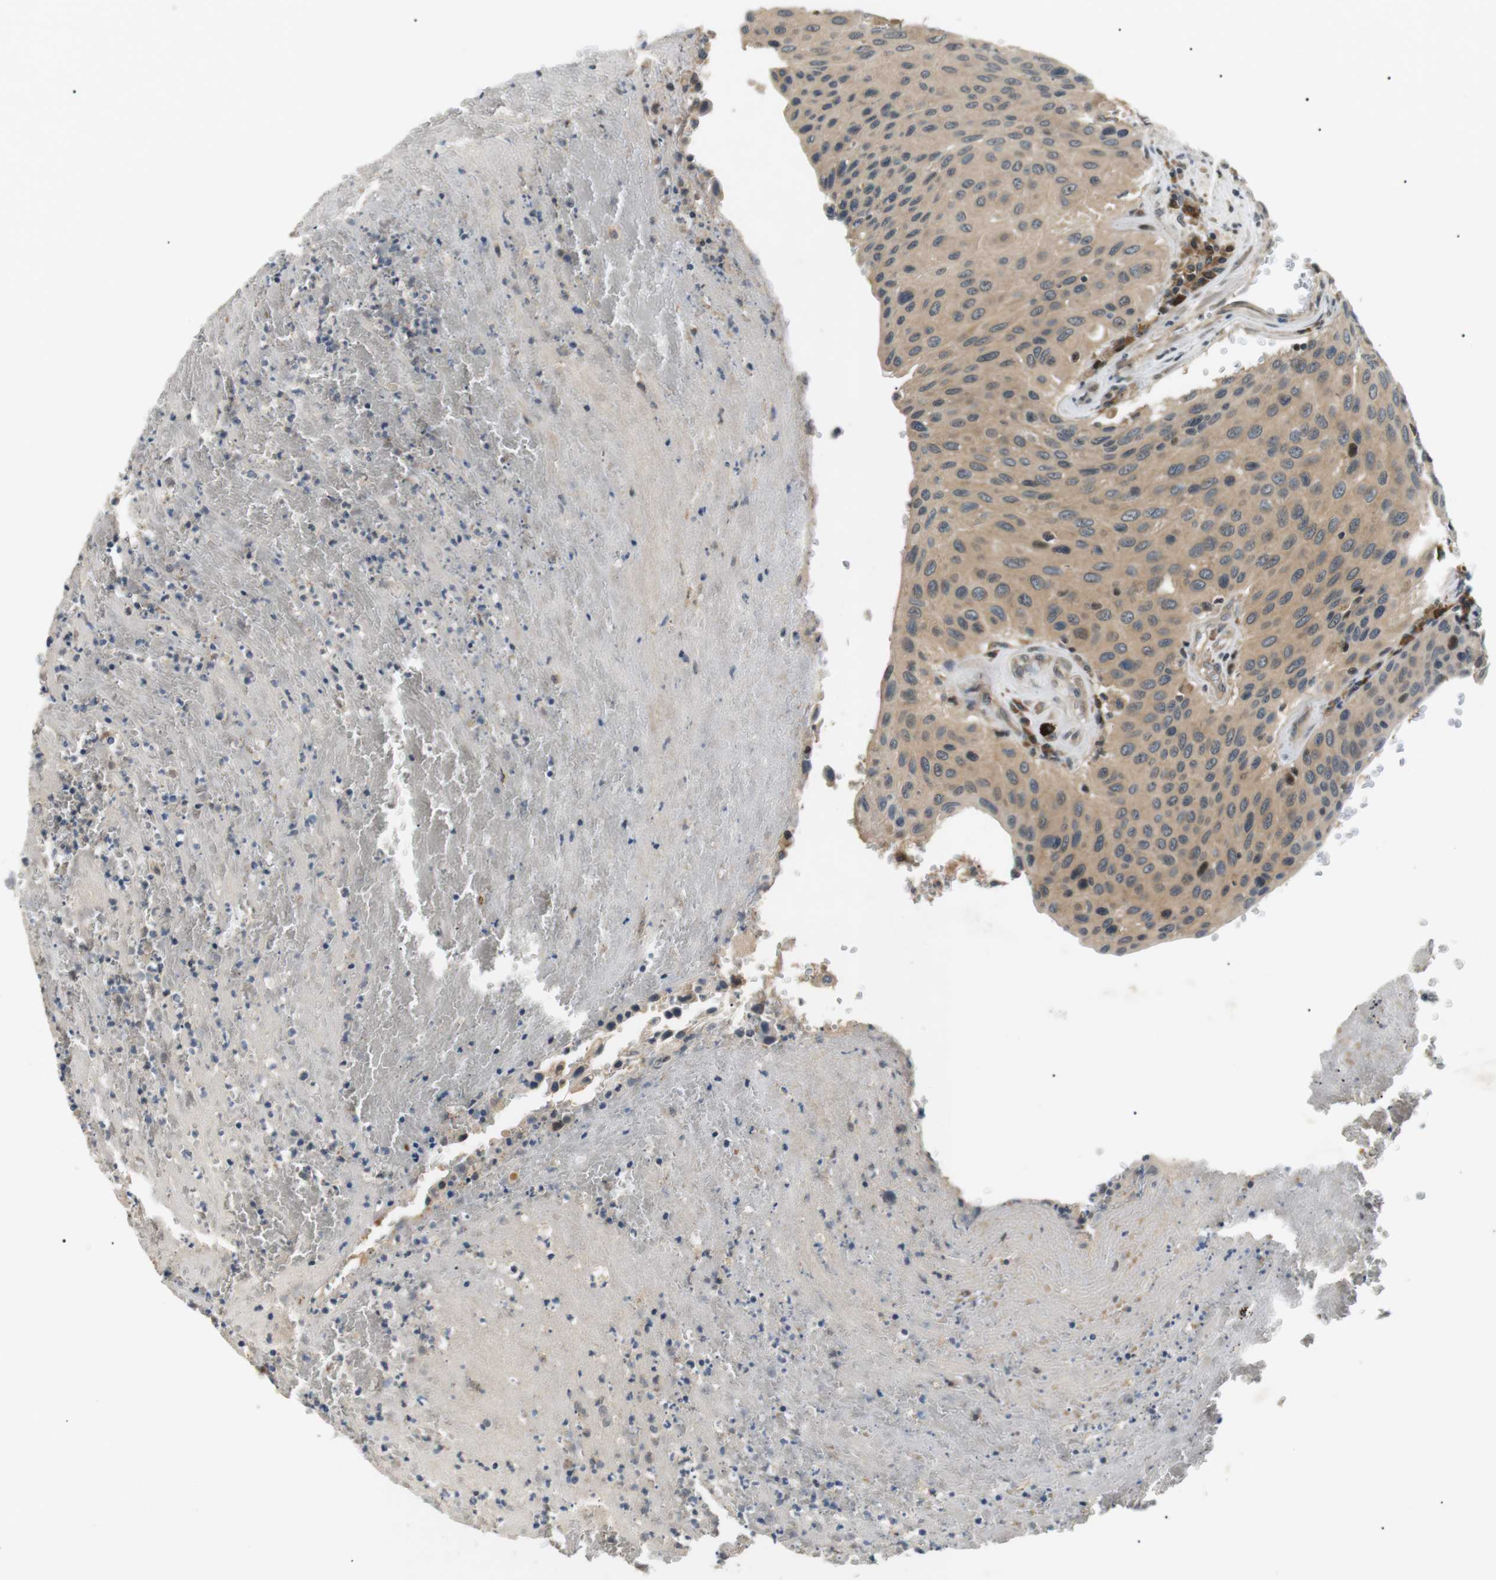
{"staining": {"intensity": "weak", "quantity": ">75%", "location": "cytoplasmic/membranous"}, "tissue": "urothelial cancer", "cell_type": "Tumor cells", "image_type": "cancer", "snomed": [{"axis": "morphology", "description": "Urothelial carcinoma, High grade"}, {"axis": "topography", "description": "Urinary bladder"}], "caption": "Protein expression analysis of human urothelial carcinoma (high-grade) reveals weak cytoplasmic/membranous expression in about >75% of tumor cells.", "gene": "HSPA13", "patient": {"sex": "male", "age": 66}}